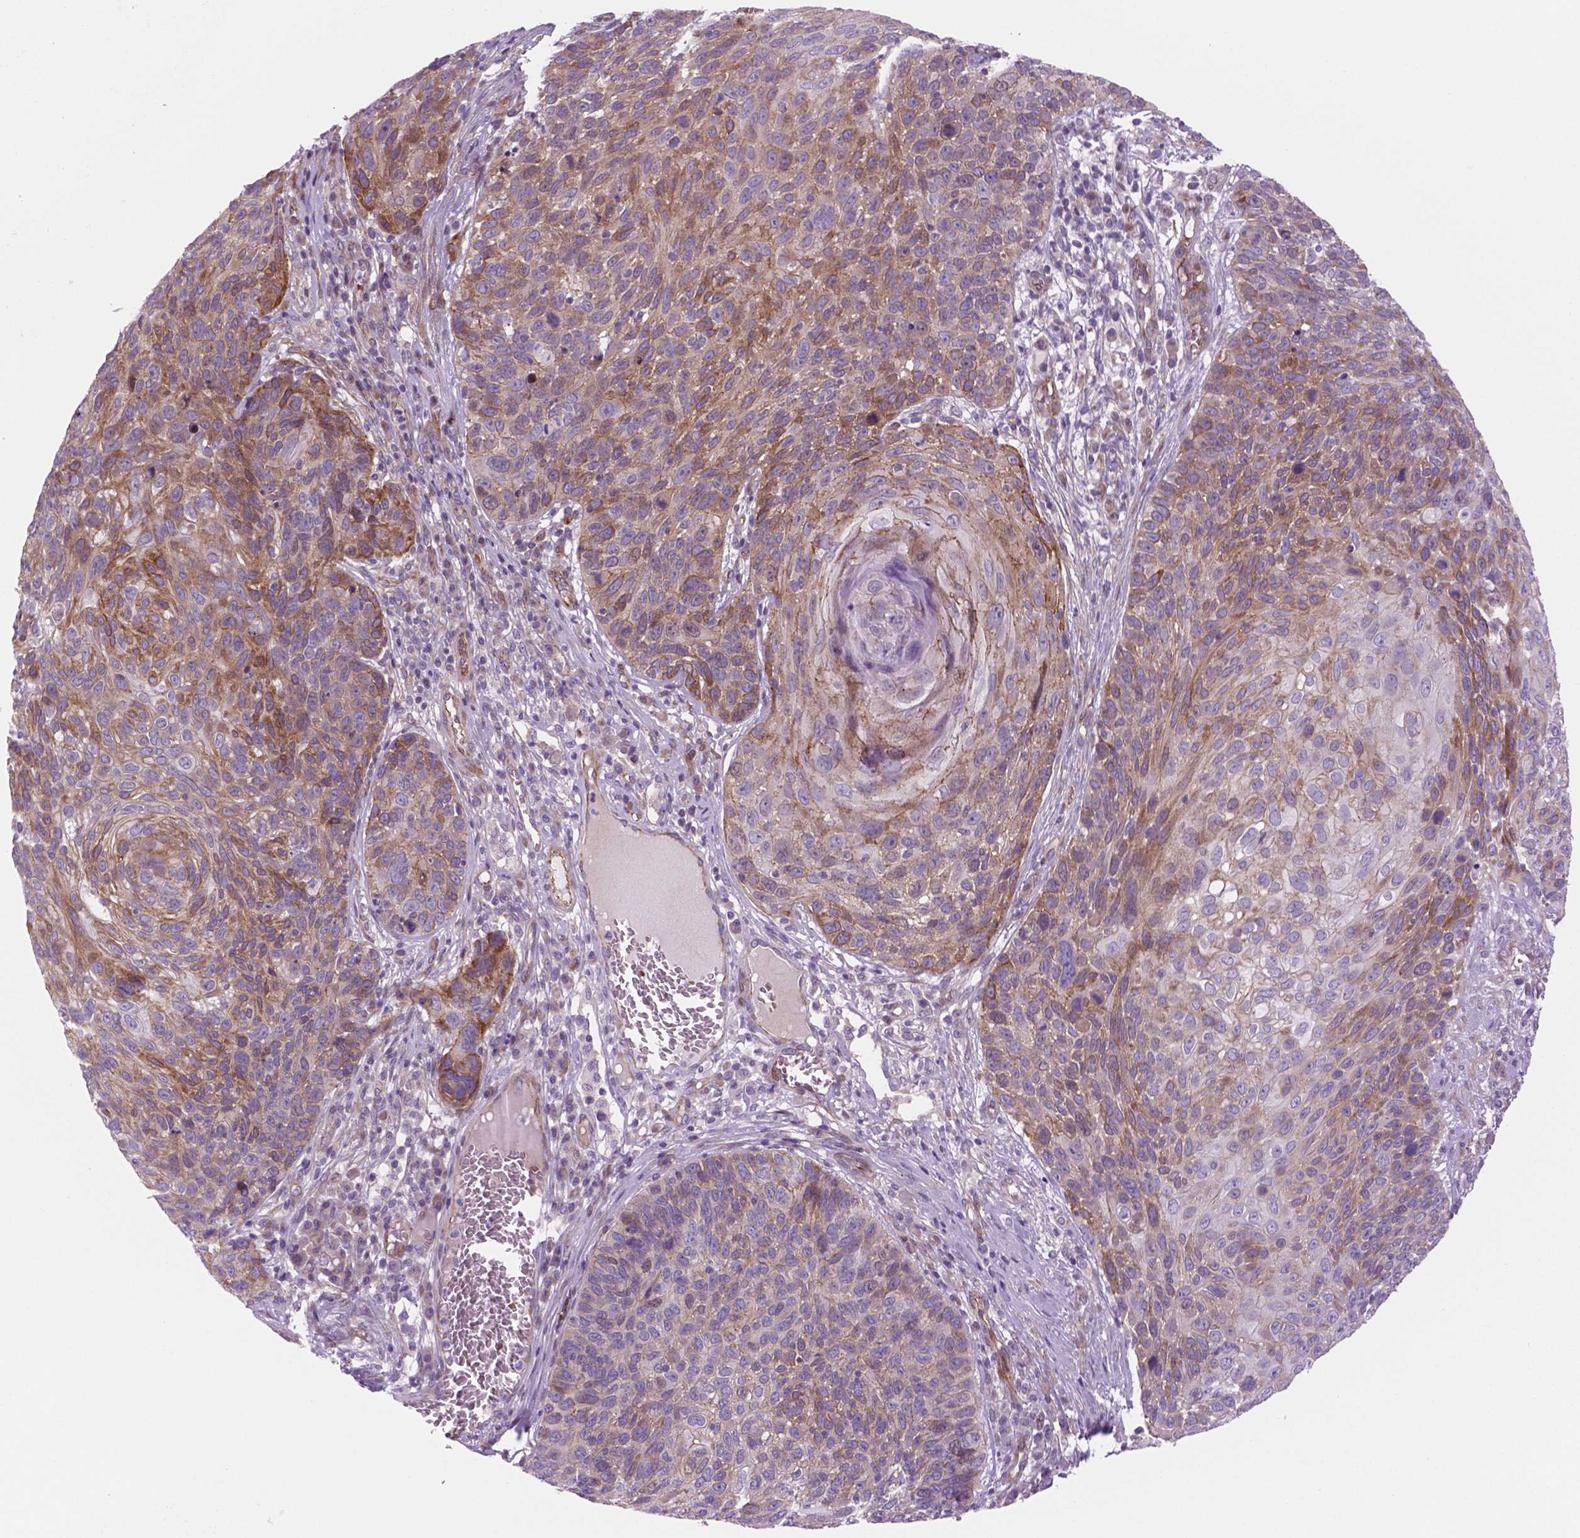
{"staining": {"intensity": "moderate", "quantity": "25%-75%", "location": "cytoplasmic/membranous"}, "tissue": "skin cancer", "cell_type": "Tumor cells", "image_type": "cancer", "snomed": [{"axis": "morphology", "description": "Squamous cell carcinoma, NOS"}, {"axis": "topography", "description": "Skin"}], "caption": "Skin cancer tissue demonstrates moderate cytoplasmic/membranous positivity in approximately 25%-75% of tumor cells", "gene": "RND3", "patient": {"sex": "male", "age": 92}}